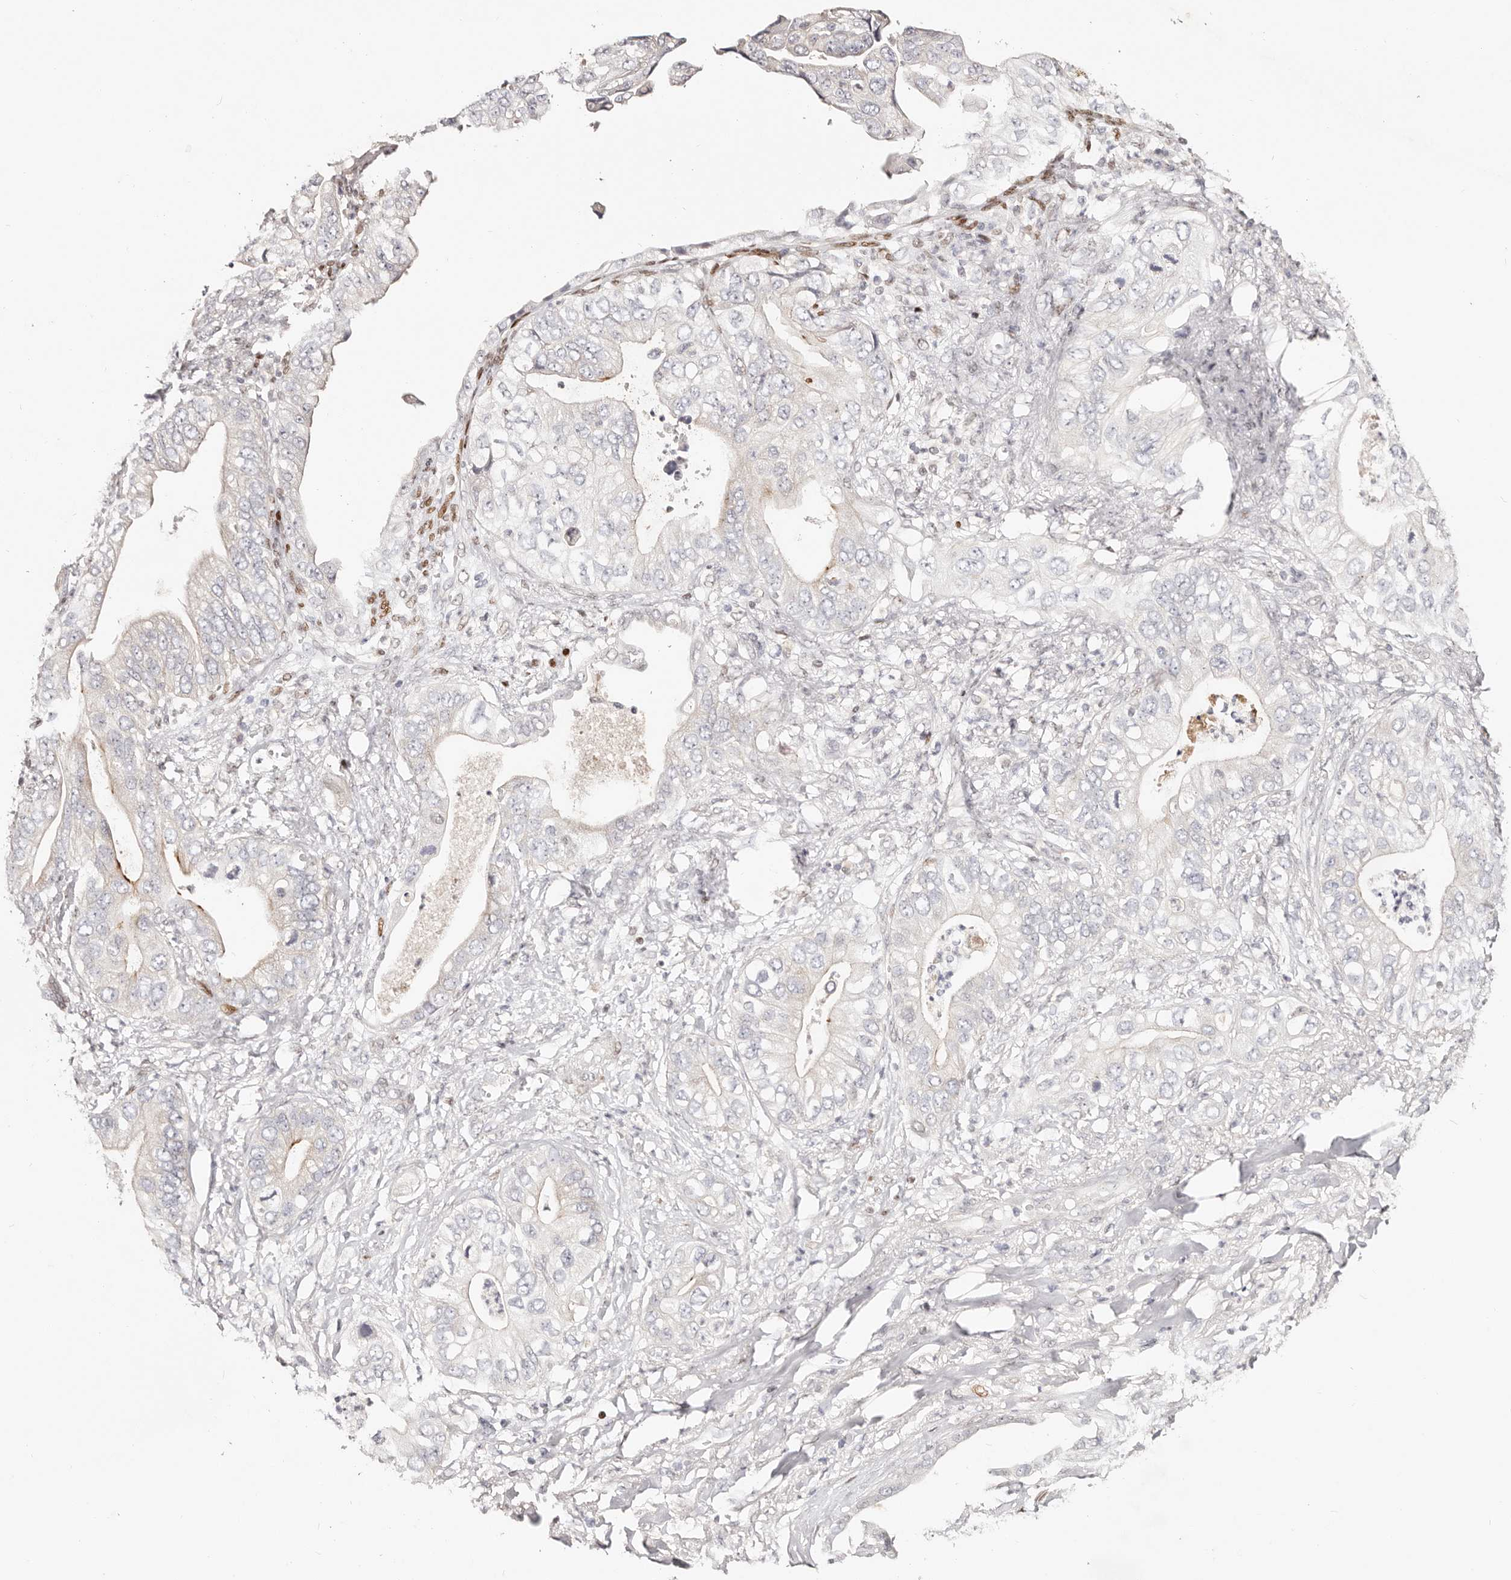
{"staining": {"intensity": "negative", "quantity": "none", "location": "none"}, "tissue": "pancreatic cancer", "cell_type": "Tumor cells", "image_type": "cancer", "snomed": [{"axis": "morphology", "description": "Adenocarcinoma, NOS"}, {"axis": "topography", "description": "Pancreas"}], "caption": "Immunohistochemical staining of pancreatic adenocarcinoma reveals no significant staining in tumor cells.", "gene": "IQGAP3", "patient": {"sex": "female", "age": 78}}